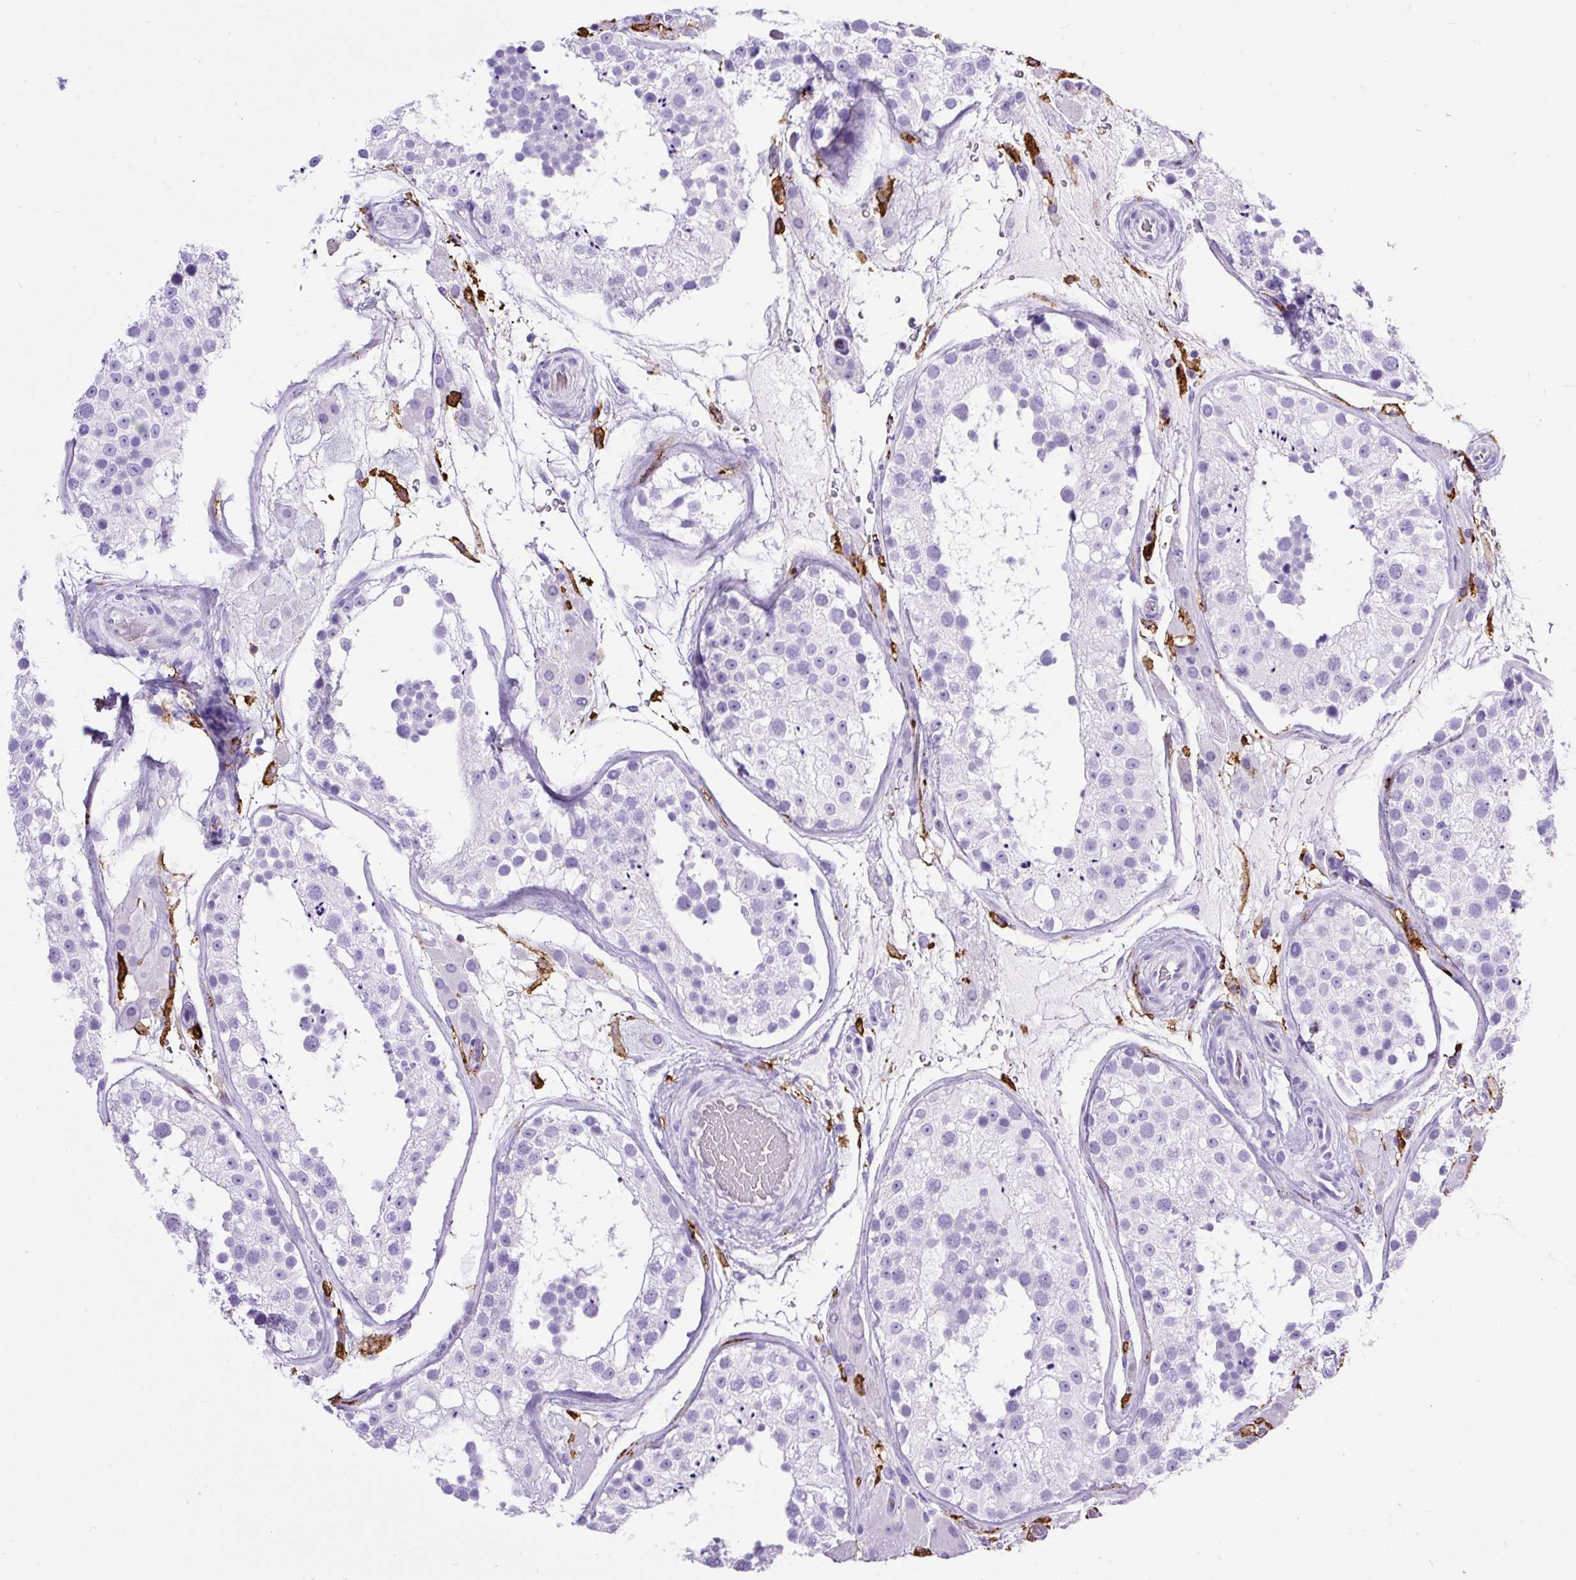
{"staining": {"intensity": "negative", "quantity": "none", "location": "none"}, "tissue": "testis", "cell_type": "Cells in seminiferous ducts", "image_type": "normal", "snomed": [{"axis": "morphology", "description": "Normal tissue, NOS"}, {"axis": "topography", "description": "Testis"}], "caption": "This is a image of IHC staining of benign testis, which shows no expression in cells in seminiferous ducts. (Immunohistochemistry, brightfield microscopy, high magnification).", "gene": "HLA", "patient": {"sex": "male", "age": 26}}